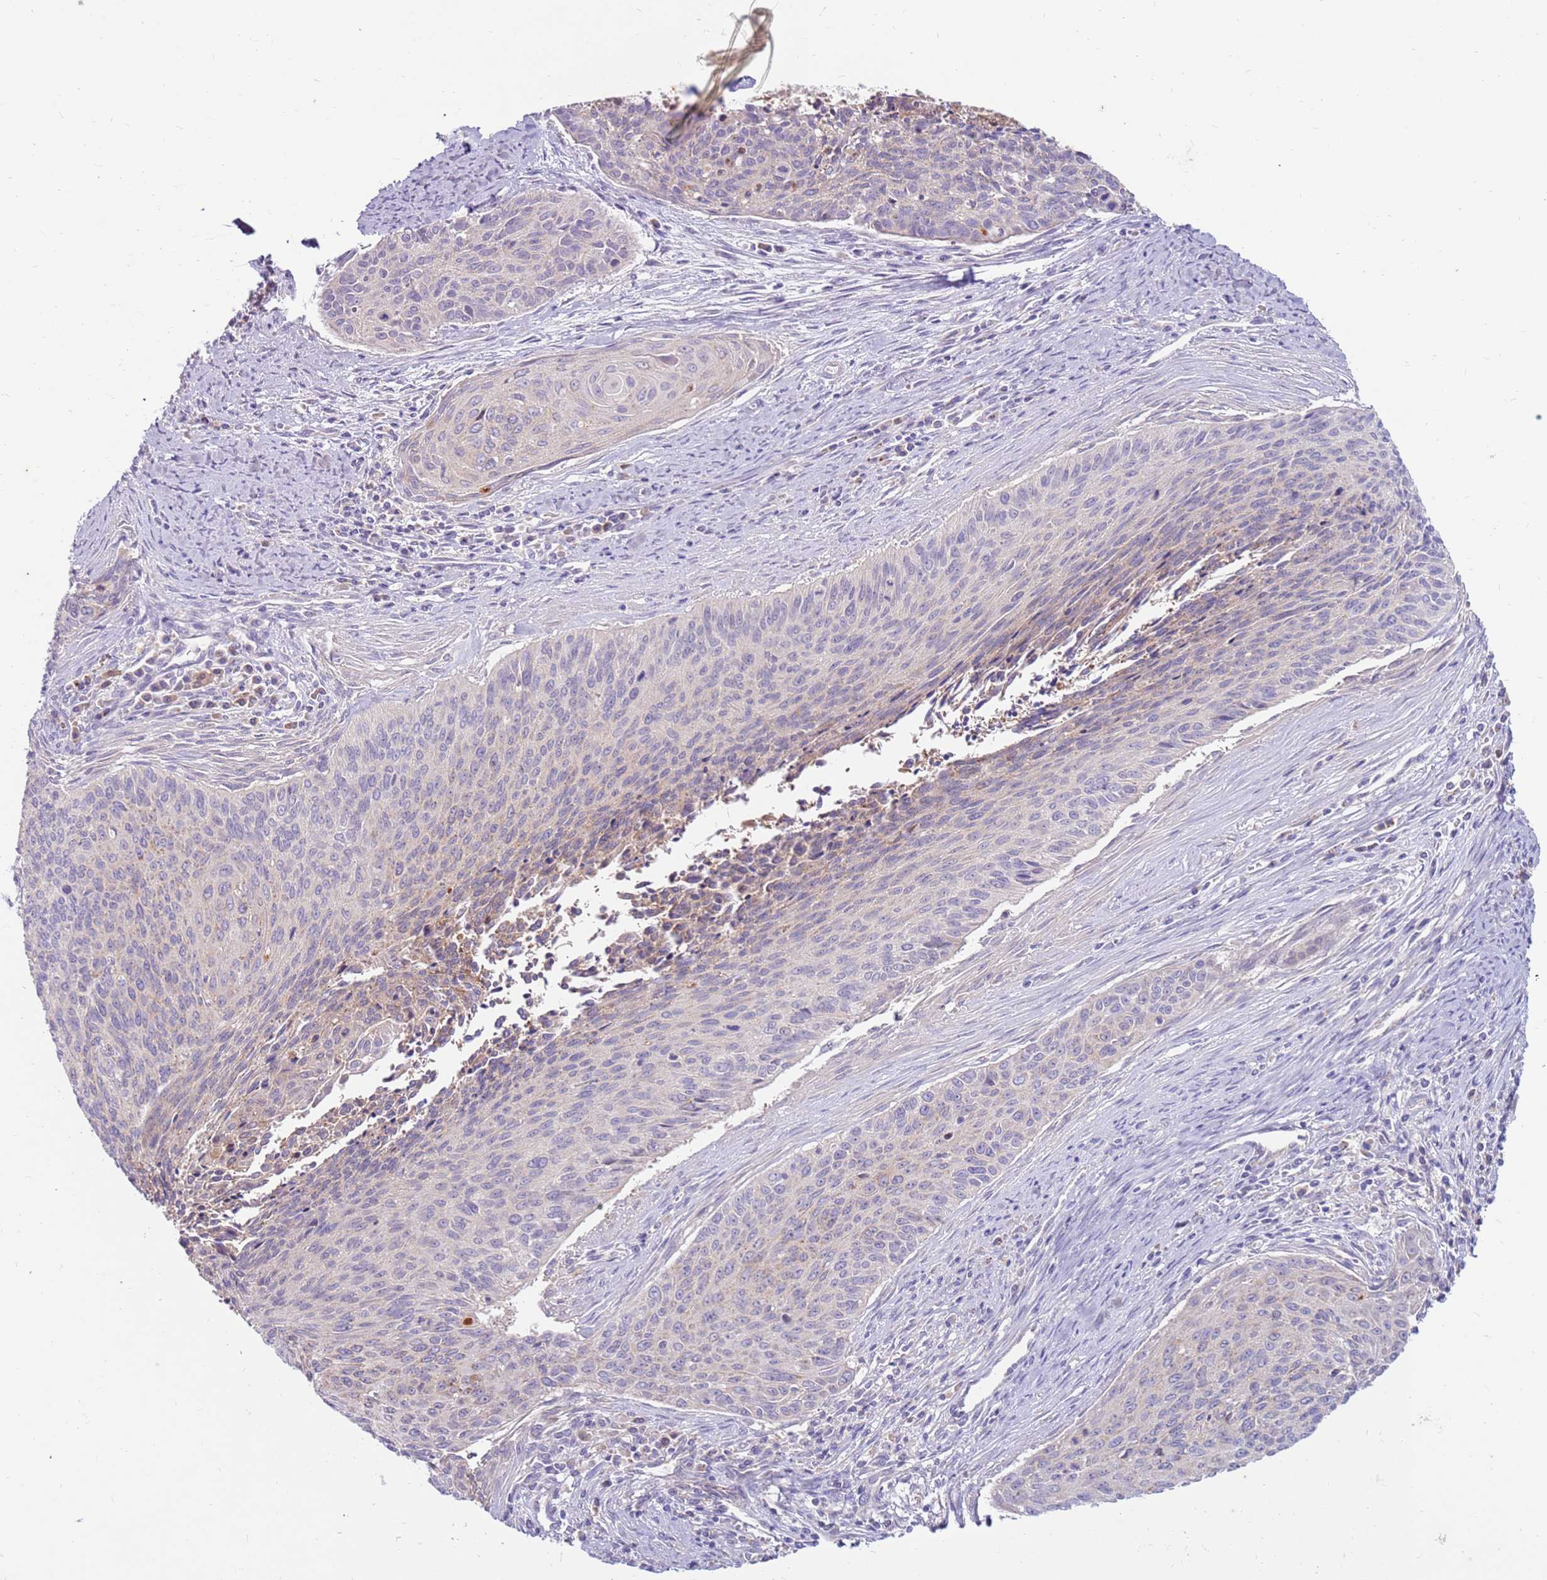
{"staining": {"intensity": "negative", "quantity": "none", "location": "none"}, "tissue": "cervical cancer", "cell_type": "Tumor cells", "image_type": "cancer", "snomed": [{"axis": "morphology", "description": "Squamous cell carcinoma, NOS"}, {"axis": "topography", "description": "Cervix"}], "caption": "High power microscopy image of an IHC histopathology image of cervical squamous cell carcinoma, revealing no significant positivity in tumor cells.", "gene": "SLC44A4", "patient": {"sex": "female", "age": 55}}